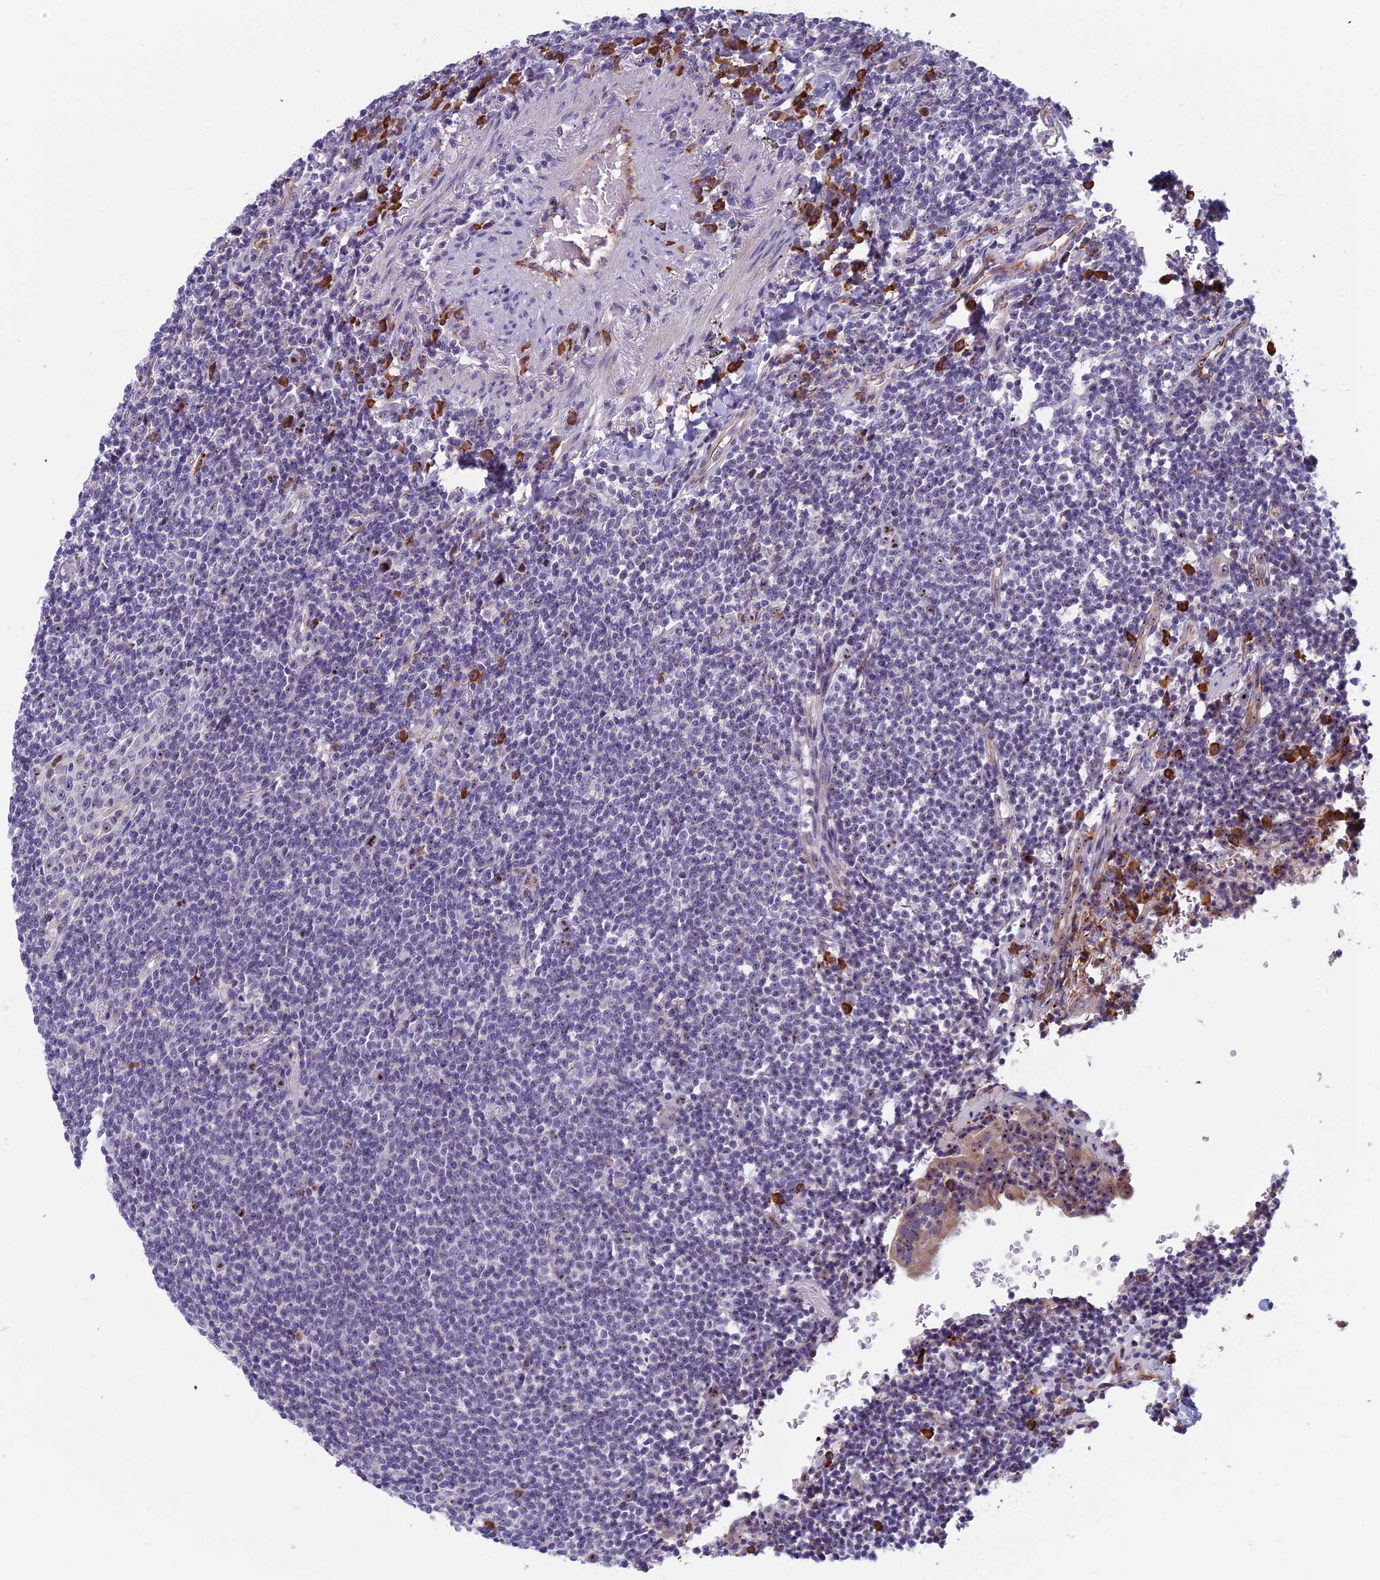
{"staining": {"intensity": "negative", "quantity": "none", "location": "none"}, "tissue": "lymphoma", "cell_type": "Tumor cells", "image_type": "cancer", "snomed": [{"axis": "morphology", "description": "Malignant lymphoma, non-Hodgkin's type, Low grade"}, {"axis": "topography", "description": "Lung"}], "caption": "IHC photomicrograph of neoplastic tissue: human malignant lymphoma, non-Hodgkin's type (low-grade) stained with DAB (3,3'-diaminobenzidine) exhibits no significant protein positivity in tumor cells.", "gene": "NOC2L", "patient": {"sex": "female", "age": 71}}